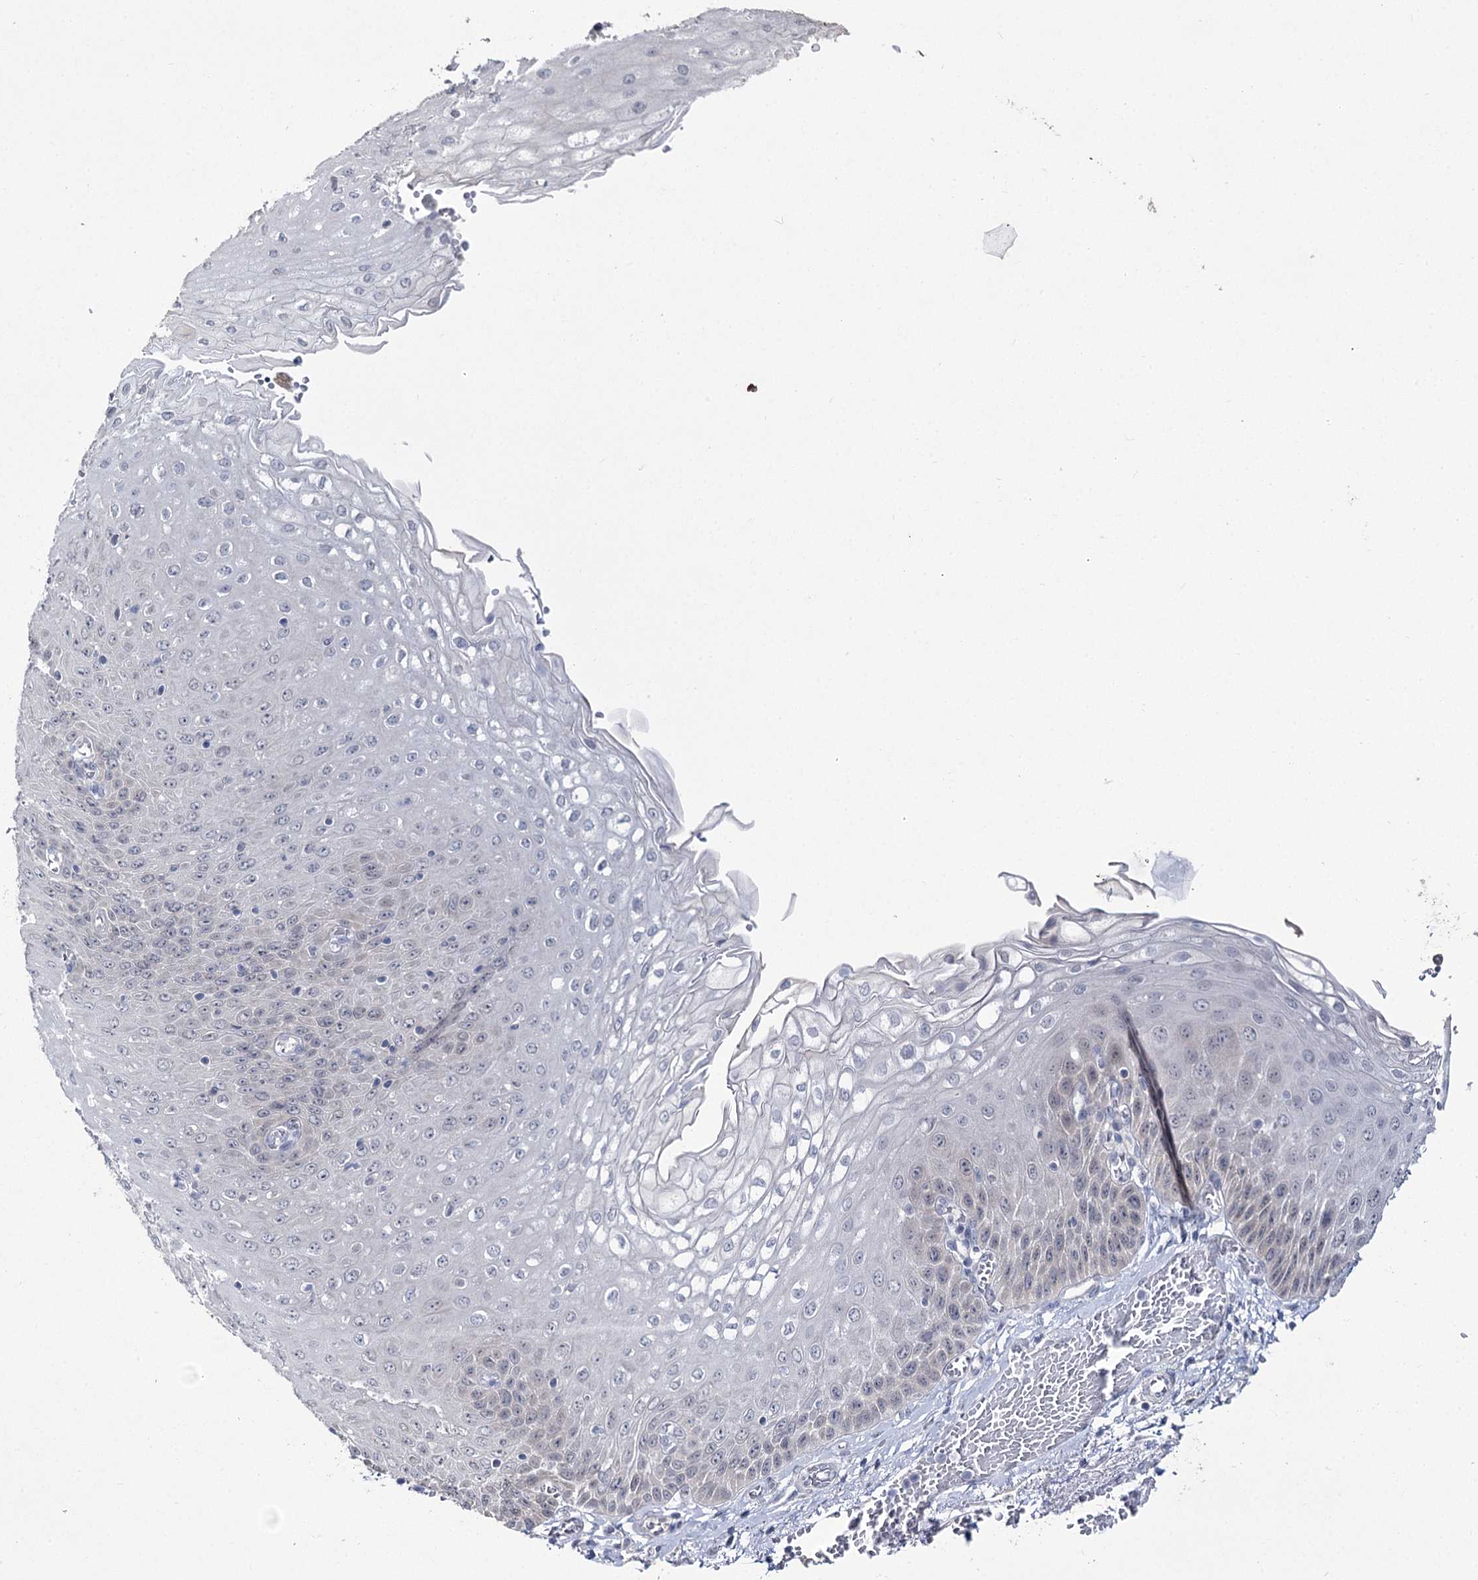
{"staining": {"intensity": "negative", "quantity": "none", "location": "none"}, "tissue": "esophagus", "cell_type": "Squamous epithelial cells", "image_type": "normal", "snomed": [{"axis": "morphology", "description": "Normal tissue, NOS"}, {"axis": "topography", "description": "Esophagus"}], "caption": "The immunohistochemistry micrograph has no significant positivity in squamous epithelial cells of esophagus. The staining was performed using DAB (3,3'-diaminobenzidine) to visualize the protein expression in brown, while the nuclei were stained in blue with hematoxylin (Magnification: 20x).", "gene": "PHYHIPL", "patient": {"sex": "male", "age": 81}}